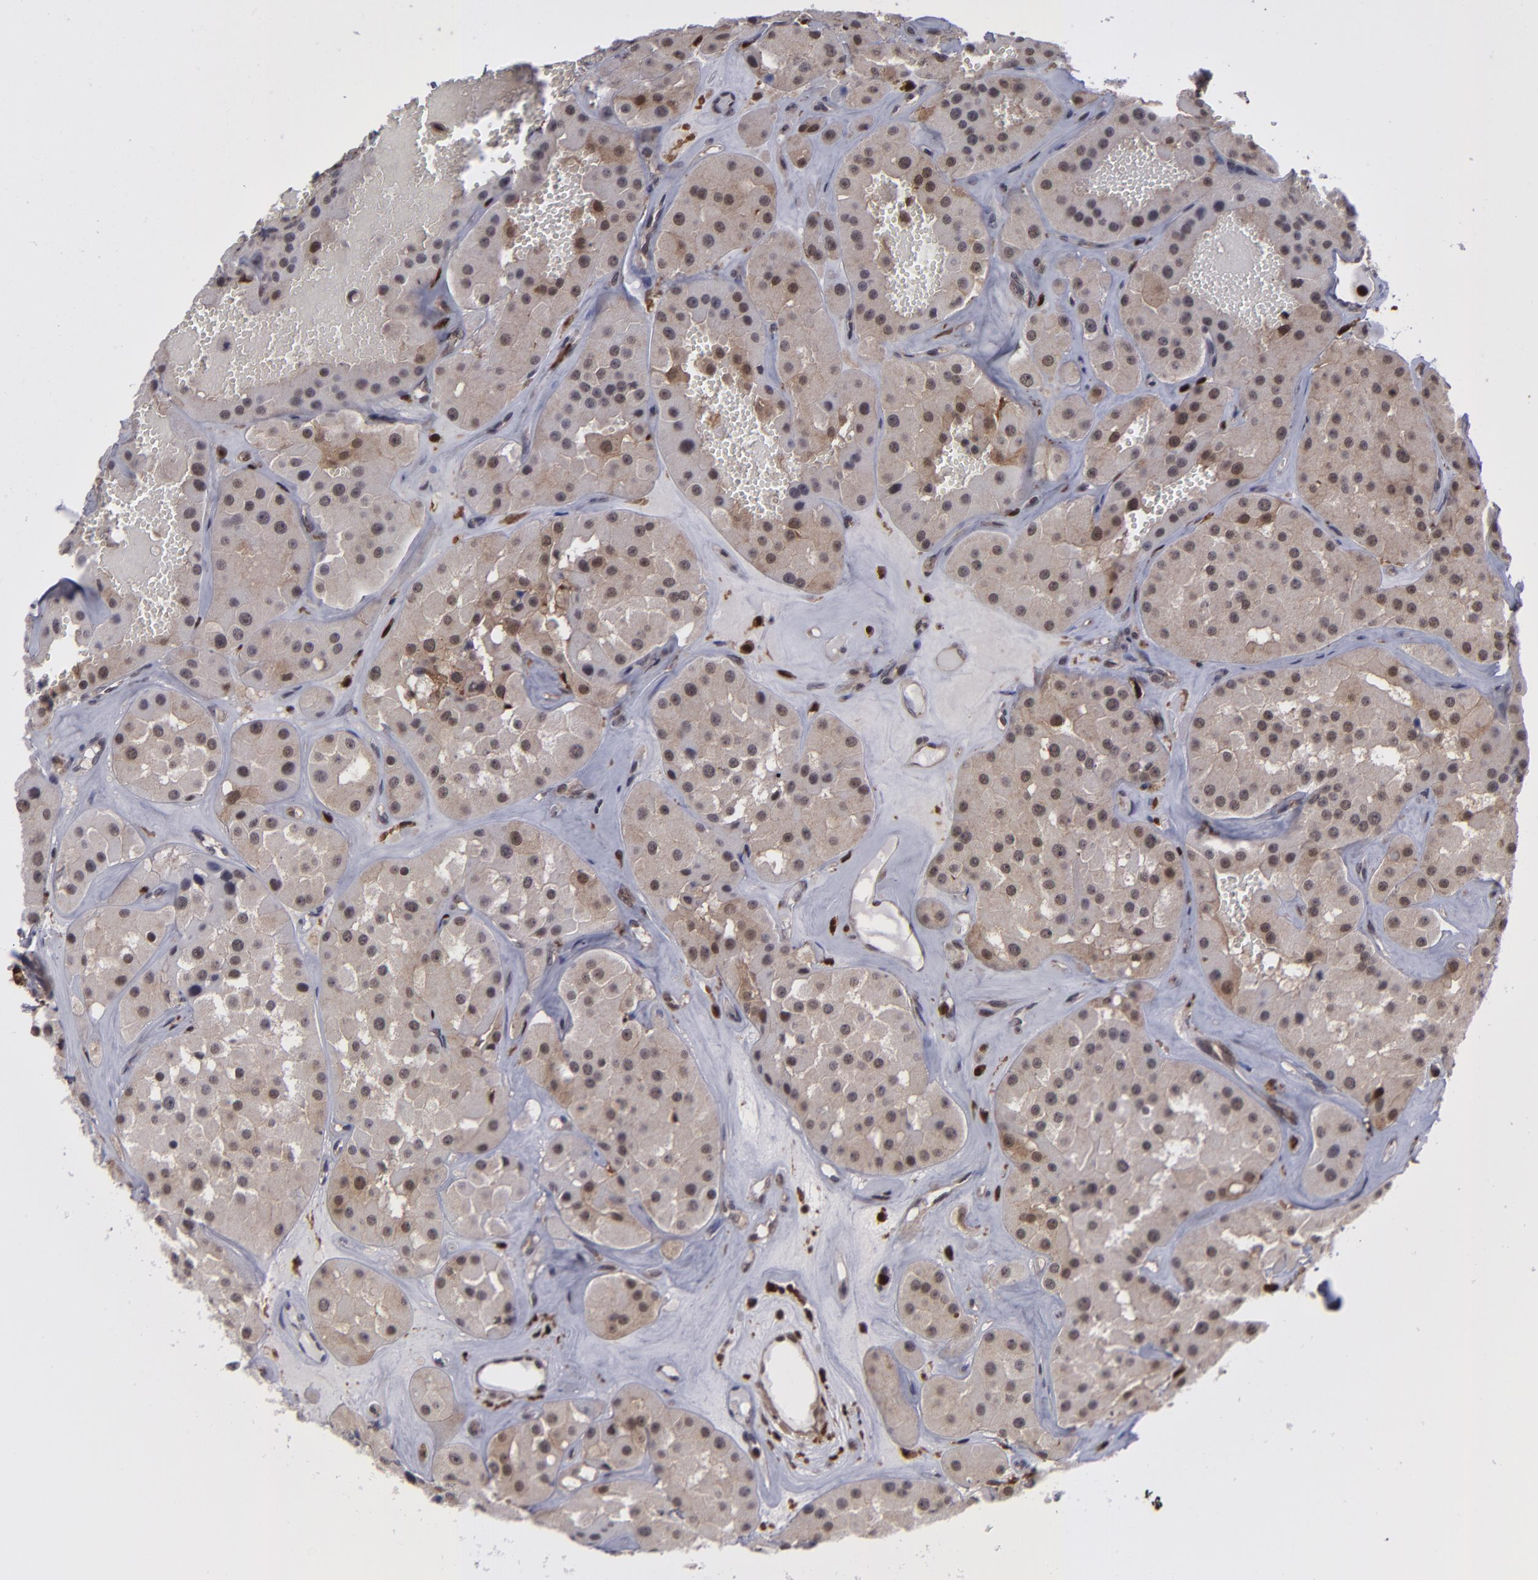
{"staining": {"intensity": "weak", "quantity": ">75%", "location": "cytoplasmic/membranous,nuclear"}, "tissue": "renal cancer", "cell_type": "Tumor cells", "image_type": "cancer", "snomed": [{"axis": "morphology", "description": "Adenocarcinoma, uncertain malignant potential"}, {"axis": "topography", "description": "Kidney"}], "caption": "Renal adenocarcinoma,  uncertain malignant potential stained for a protein (brown) displays weak cytoplasmic/membranous and nuclear positive expression in about >75% of tumor cells.", "gene": "GRB2", "patient": {"sex": "male", "age": 63}}